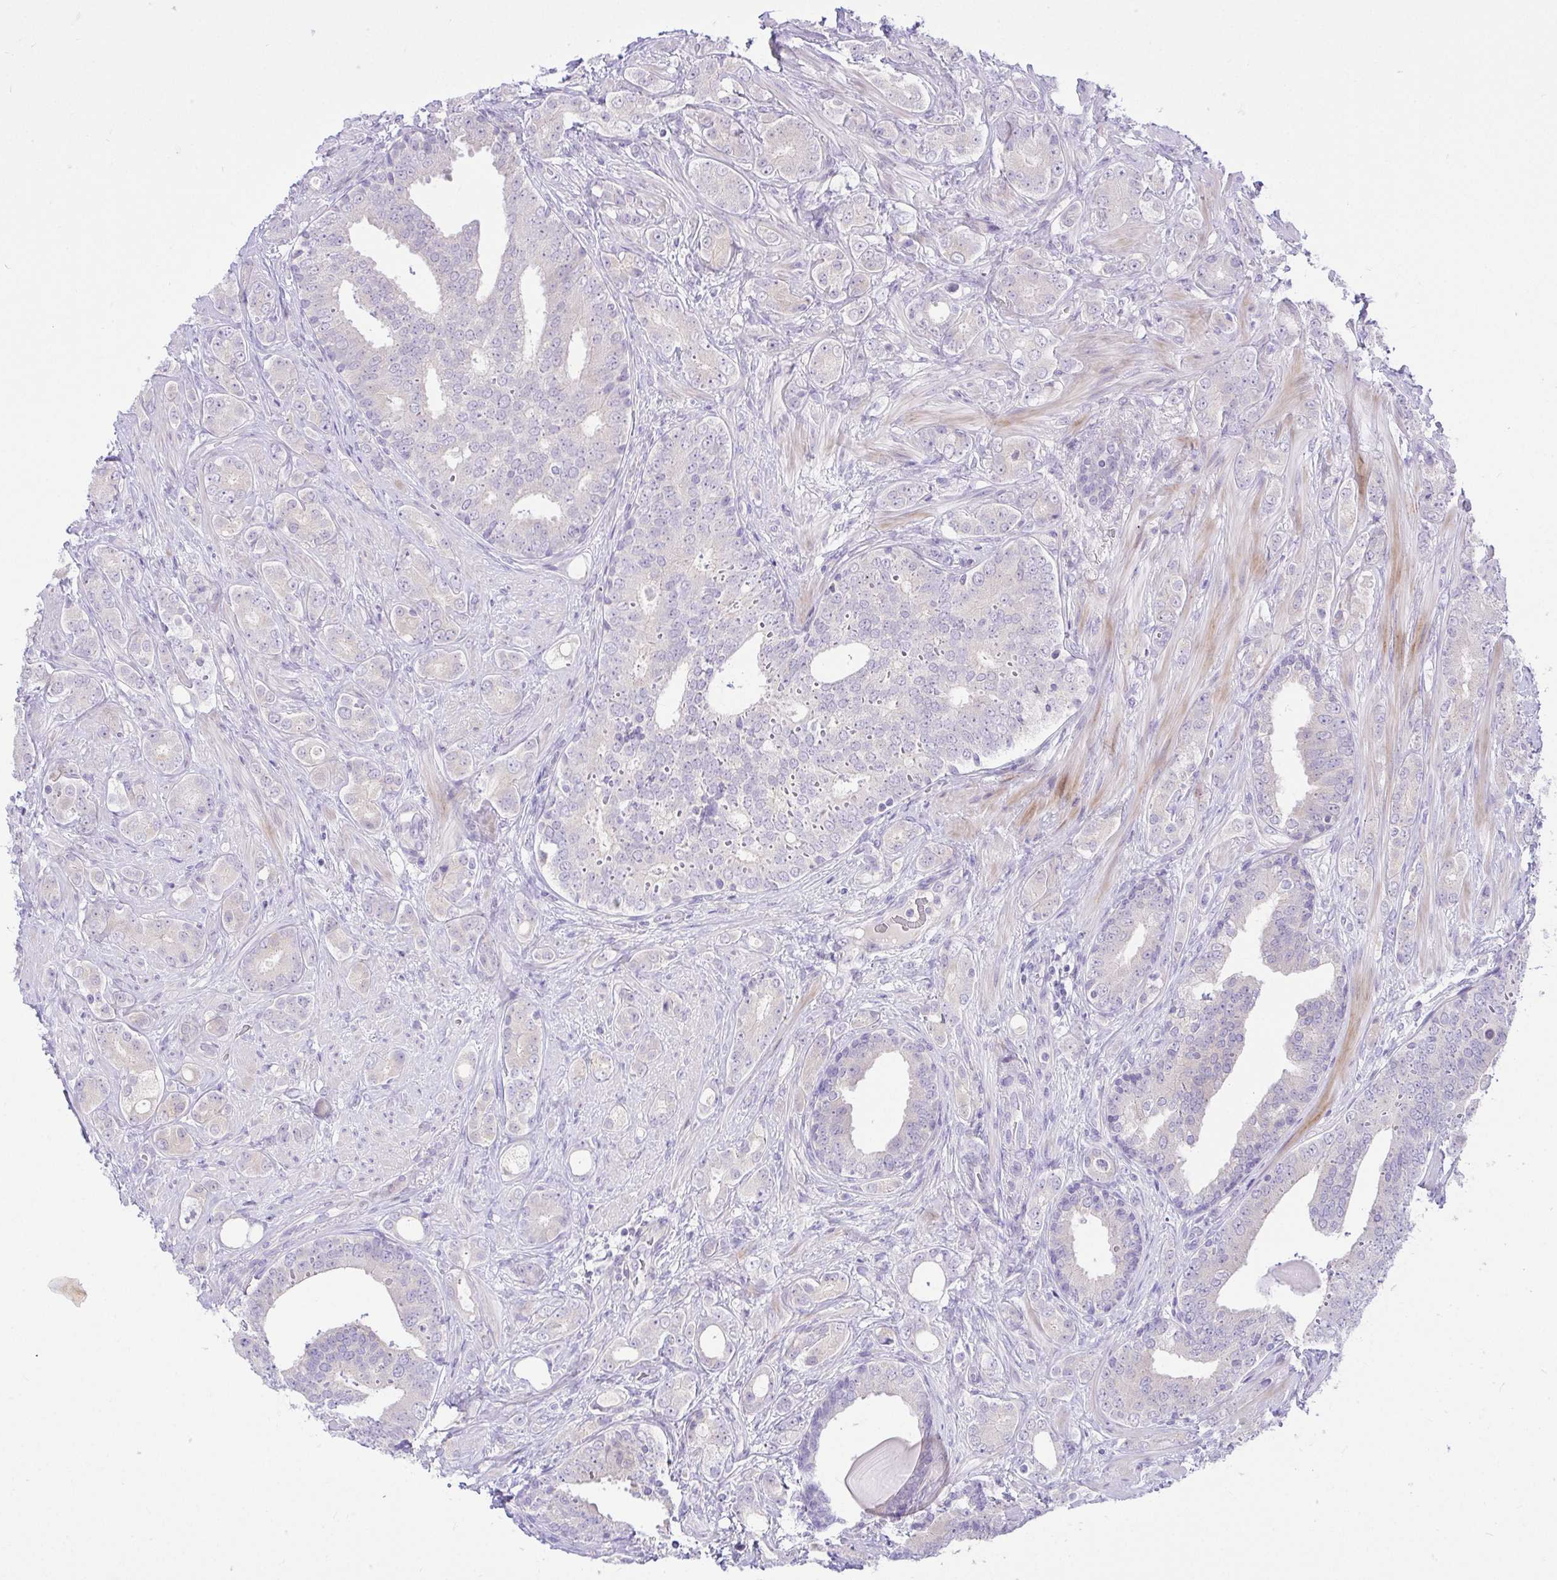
{"staining": {"intensity": "negative", "quantity": "none", "location": "none"}, "tissue": "prostate cancer", "cell_type": "Tumor cells", "image_type": "cancer", "snomed": [{"axis": "morphology", "description": "Adenocarcinoma, High grade"}, {"axis": "topography", "description": "Prostate"}], "caption": "Tumor cells are negative for brown protein staining in prostate cancer (high-grade adenocarcinoma). Nuclei are stained in blue.", "gene": "ZNF101", "patient": {"sex": "male", "age": 62}}